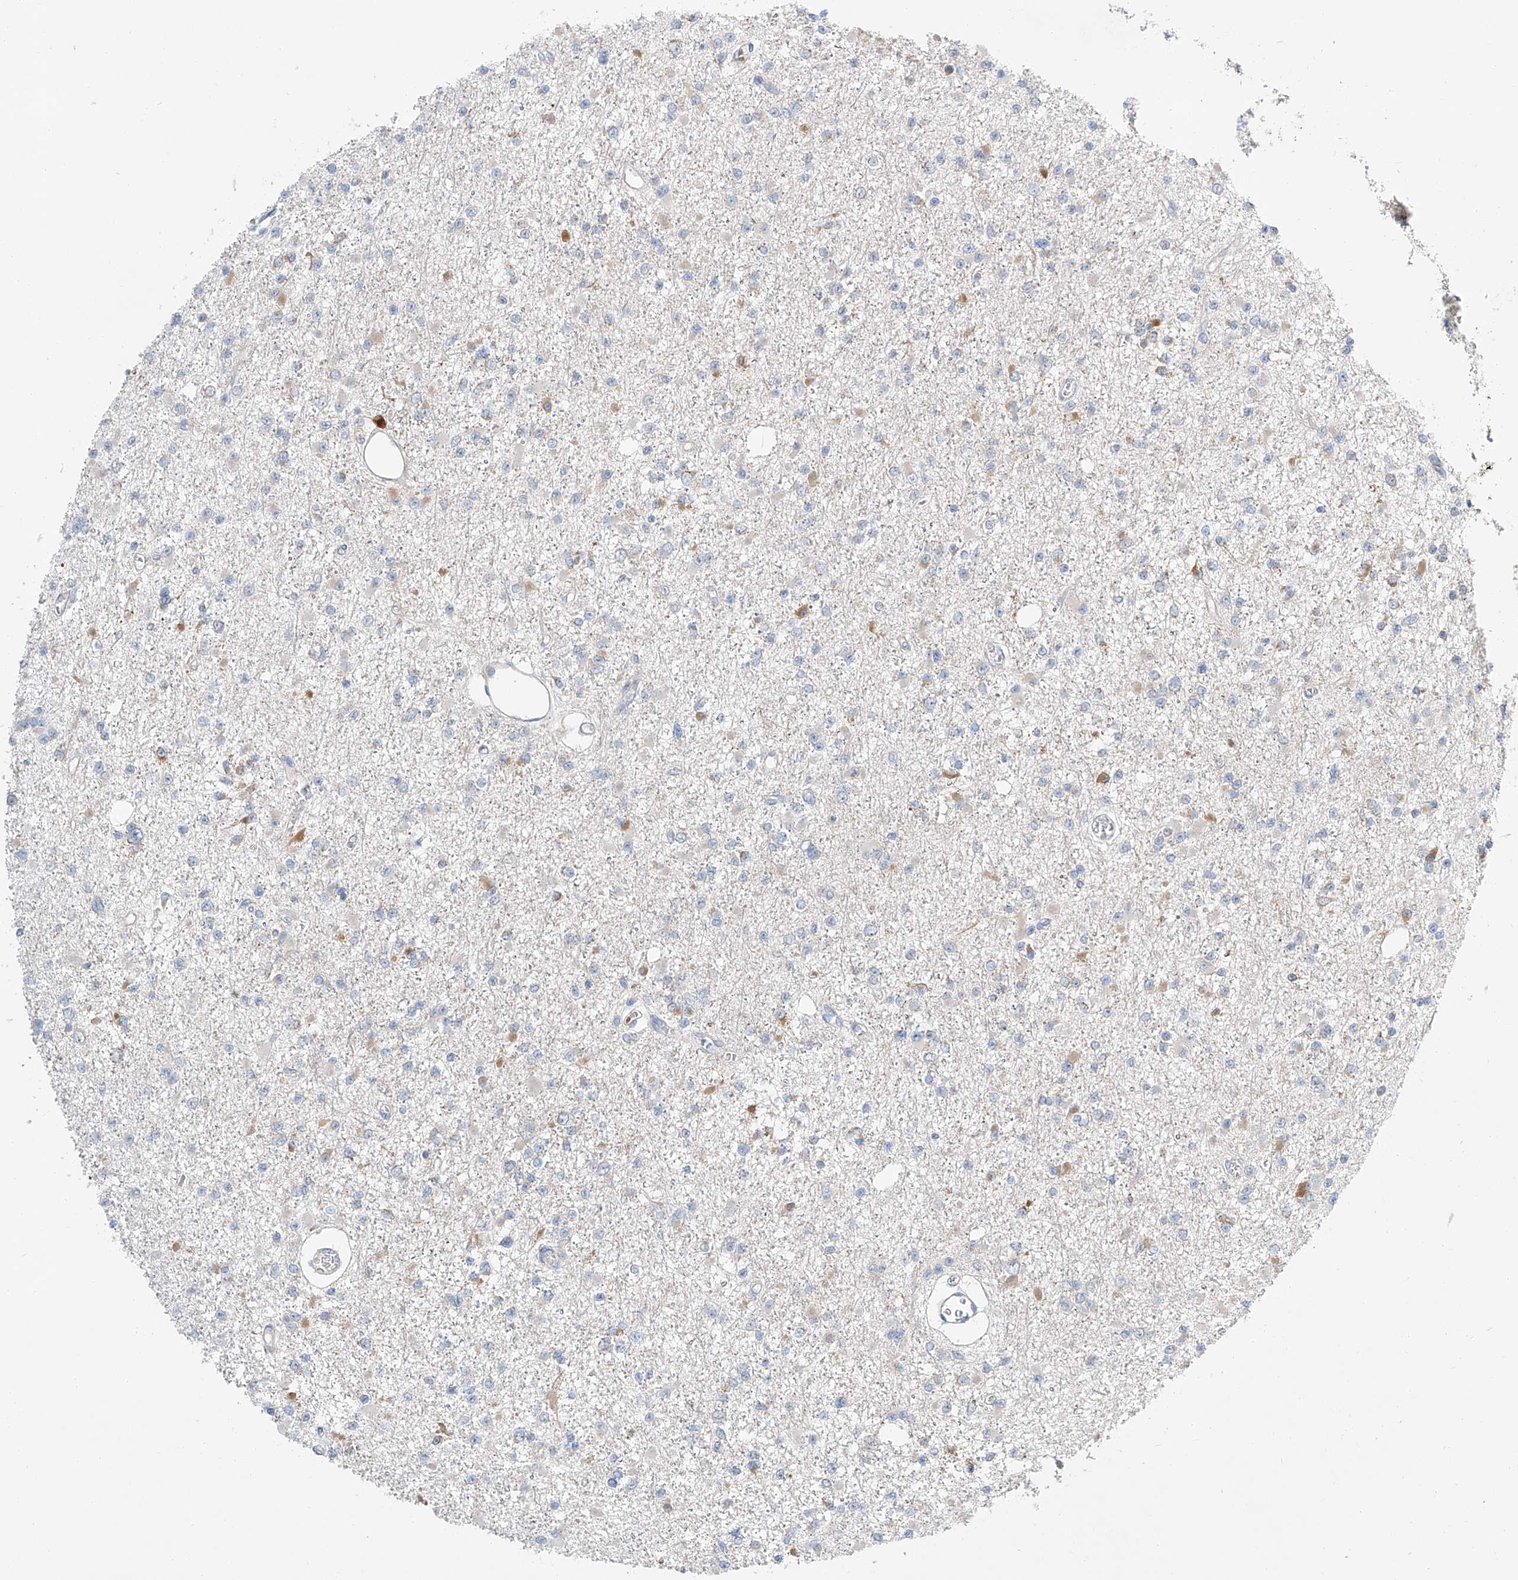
{"staining": {"intensity": "negative", "quantity": "none", "location": "none"}, "tissue": "glioma", "cell_type": "Tumor cells", "image_type": "cancer", "snomed": [{"axis": "morphology", "description": "Glioma, malignant, Low grade"}, {"axis": "topography", "description": "Brain"}], "caption": "A high-resolution histopathology image shows IHC staining of low-grade glioma (malignant), which reveals no significant expression in tumor cells. (Brightfield microscopy of DAB (3,3'-diaminobenzidine) immunohistochemistry at high magnification).", "gene": "CLDND1", "patient": {"sex": "female", "age": 22}}